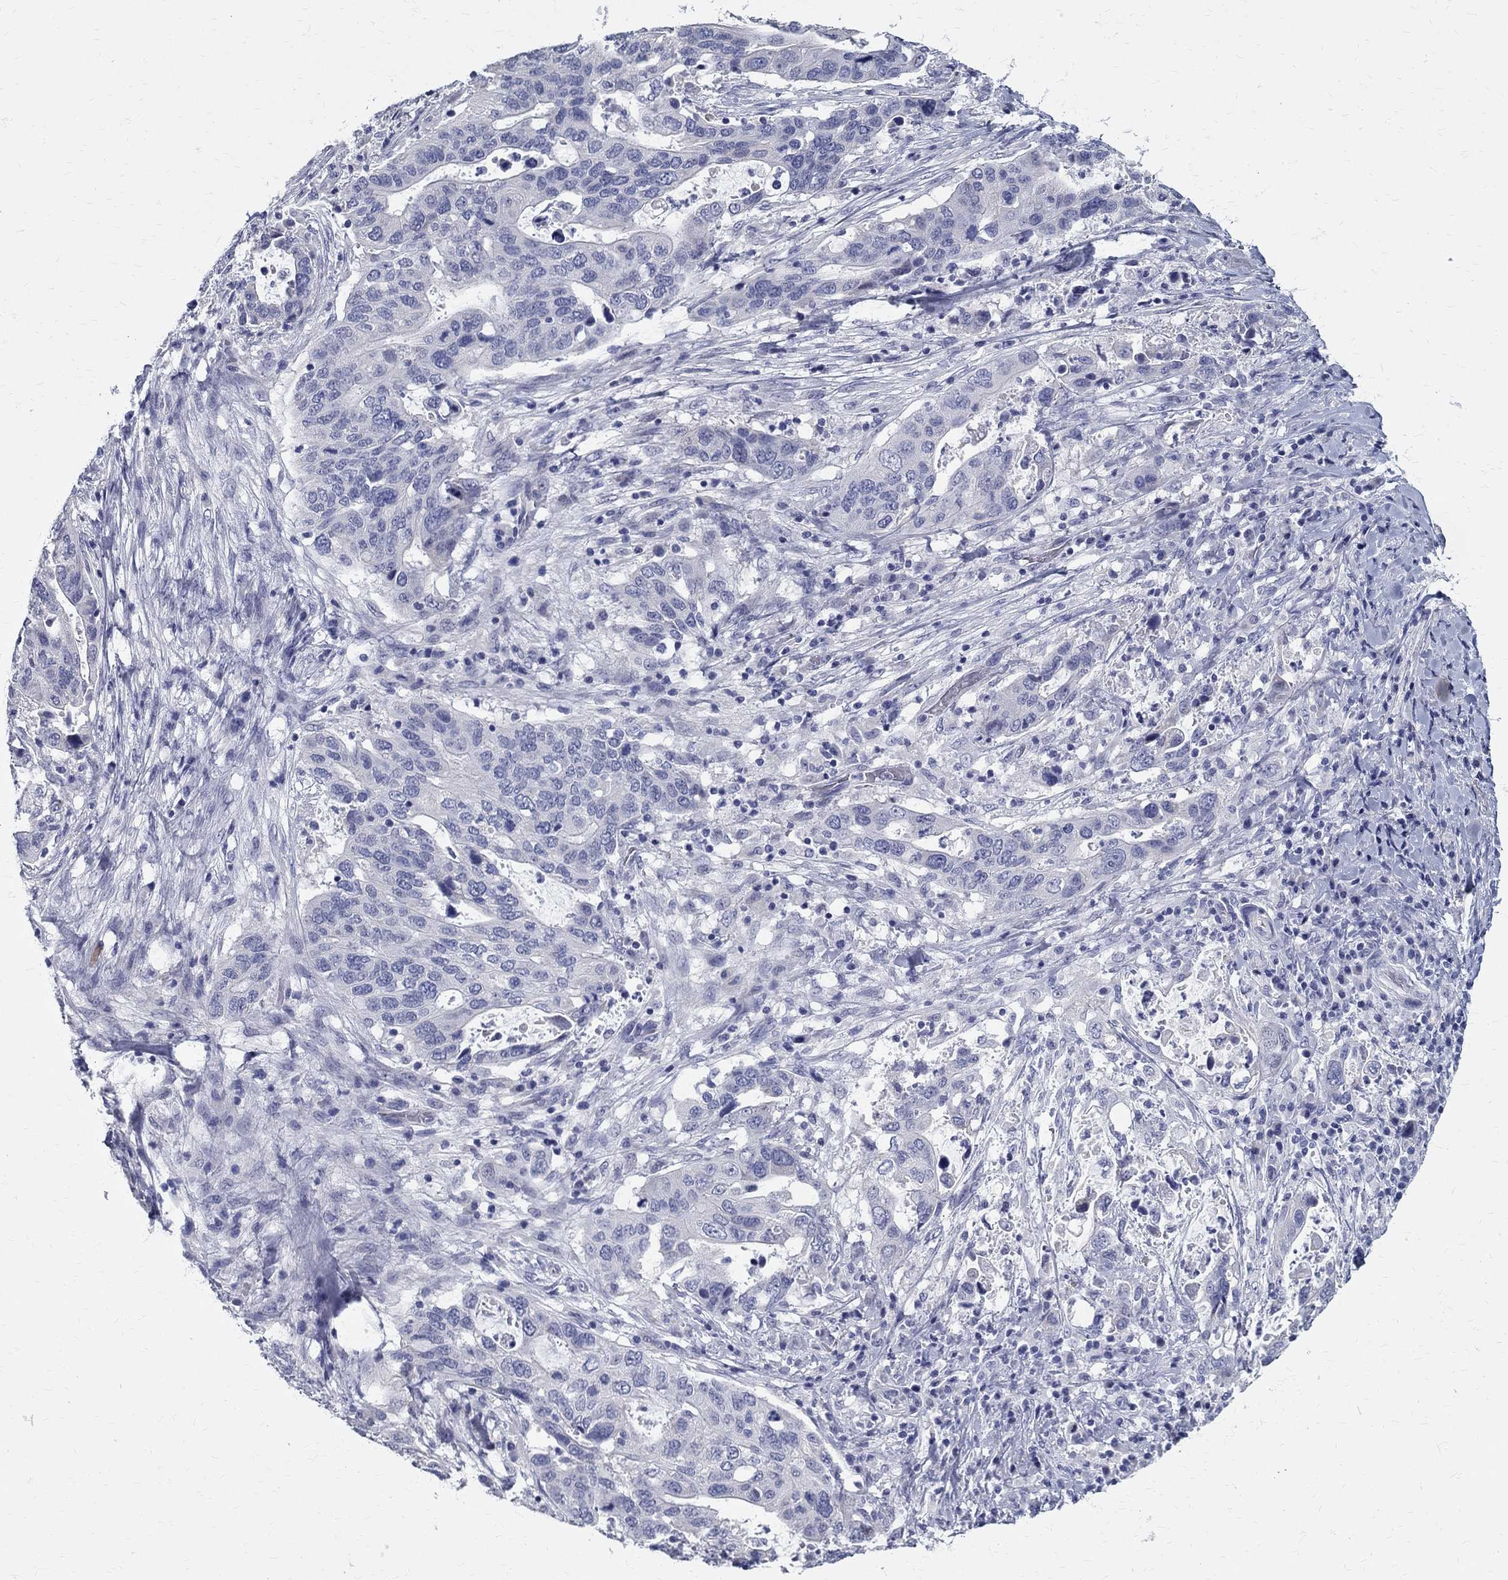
{"staining": {"intensity": "negative", "quantity": "none", "location": "none"}, "tissue": "stomach cancer", "cell_type": "Tumor cells", "image_type": "cancer", "snomed": [{"axis": "morphology", "description": "Adenocarcinoma, NOS"}, {"axis": "topography", "description": "Stomach"}], "caption": "Immunohistochemistry photomicrograph of stomach cancer (adenocarcinoma) stained for a protein (brown), which reveals no positivity in tumor cells.", "gene": "TGM4", "patient": {"sex": "male", "age": 54}}